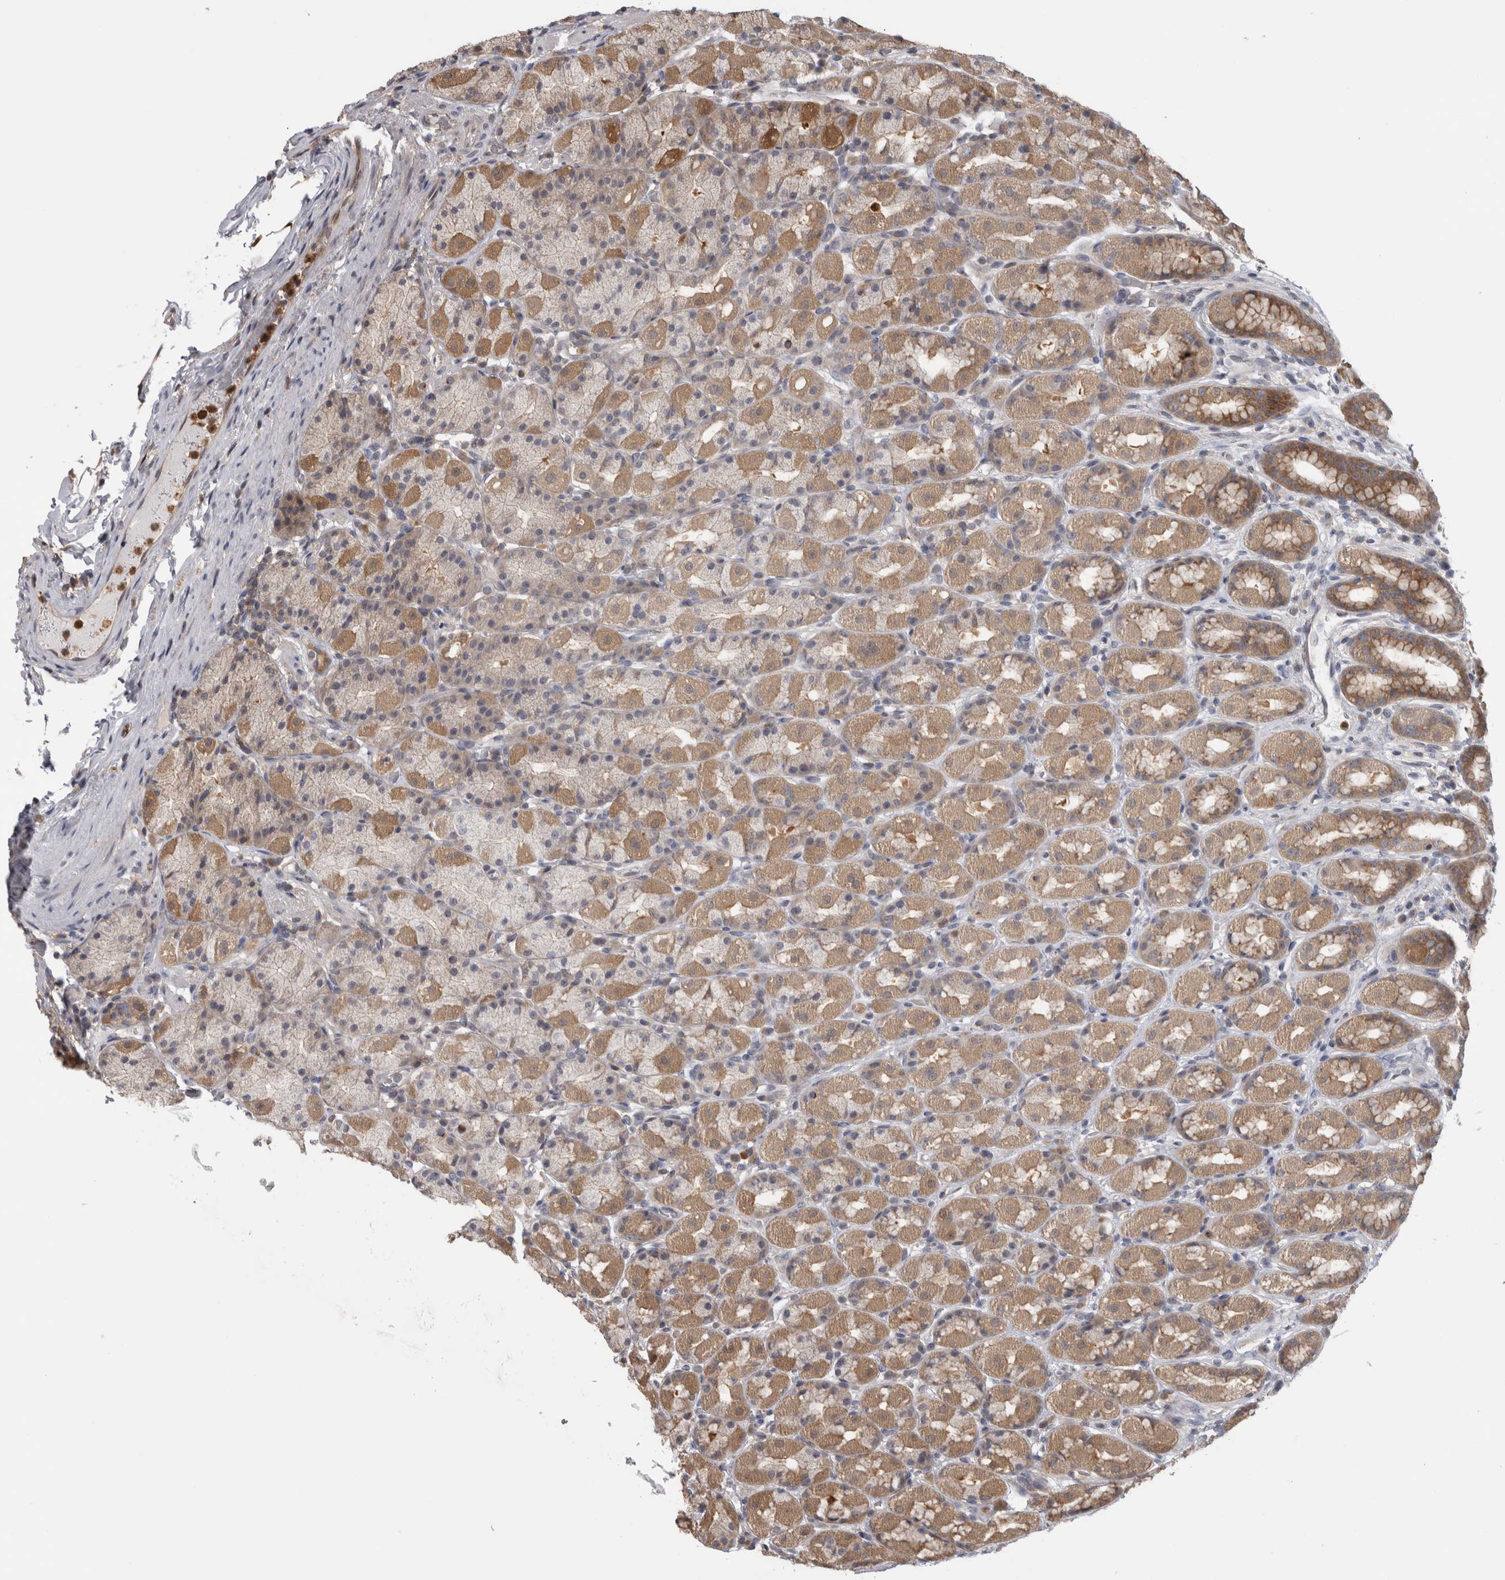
{"staining": {"intensity": "moderate", "quantity": "25%-75%", "location": "cytoplasmic/membranous"}, "tissue": "stomach", "cell_type": "Glandular cells", "image_type": "normal", "snomed": [{"axis": "morphology", "description": "Normal tissue, NOS"}, {"axis": "topography", "description": "Stomach, upper"}], "caption": "Immunohistochemistry (IHC) of unremarkable human stomach demonstrates medium levels of moderate cytoplasmic/membranous expression in approximately 25%-75% of glandular cells. Using DAB (brown) and hematoxylin (blue) stains, captured at high magnification using brightfield microscopy.", "gene": "USH1G", "patient": {"sex": "male", "age": 68}}